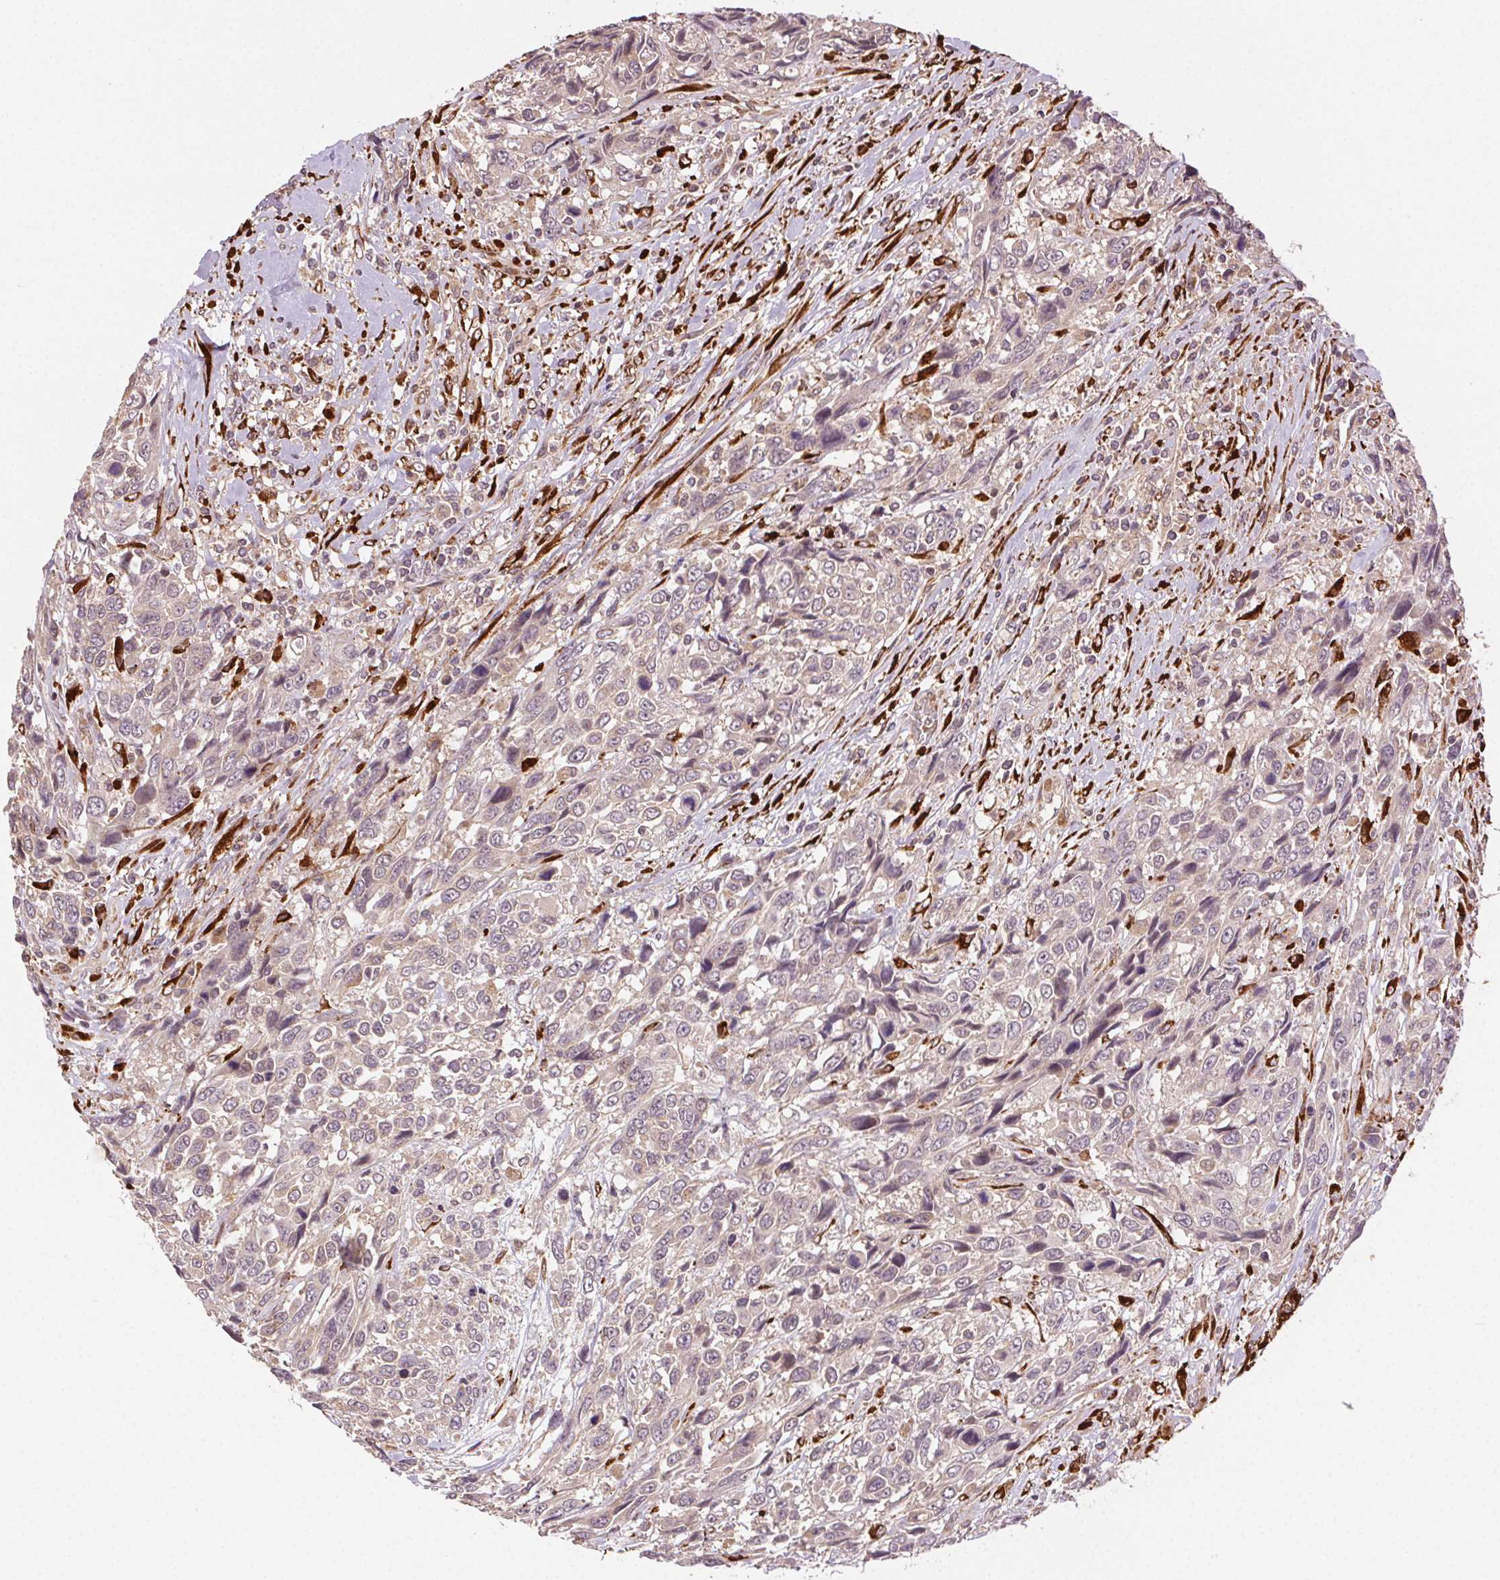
{"staining": {"intensity": "weak", "quantity": "25%-75%", "location": "cytoplasmic/membranous"}, "tissue": "urothelial cancer", "cell_type": "Tumor cells", "image_type": "cancer", "snomed": [{"axis": "morphology", "description": "Urothelial carcinoma, High grade"}, {"axis": "topography", "description": "Urinary bladder"}], "caption": "Immunohistochemical staining of high-grade urothelial carcinoma demonstrates low levels of weak cytoplasmic/membranous protein expression in about 25%-75% of tumor cells. (Brightfield microscopy of DAB IHC at high magnification).", "gene": "KLHL15", "patient": {"sex": "female", "age": 70}}